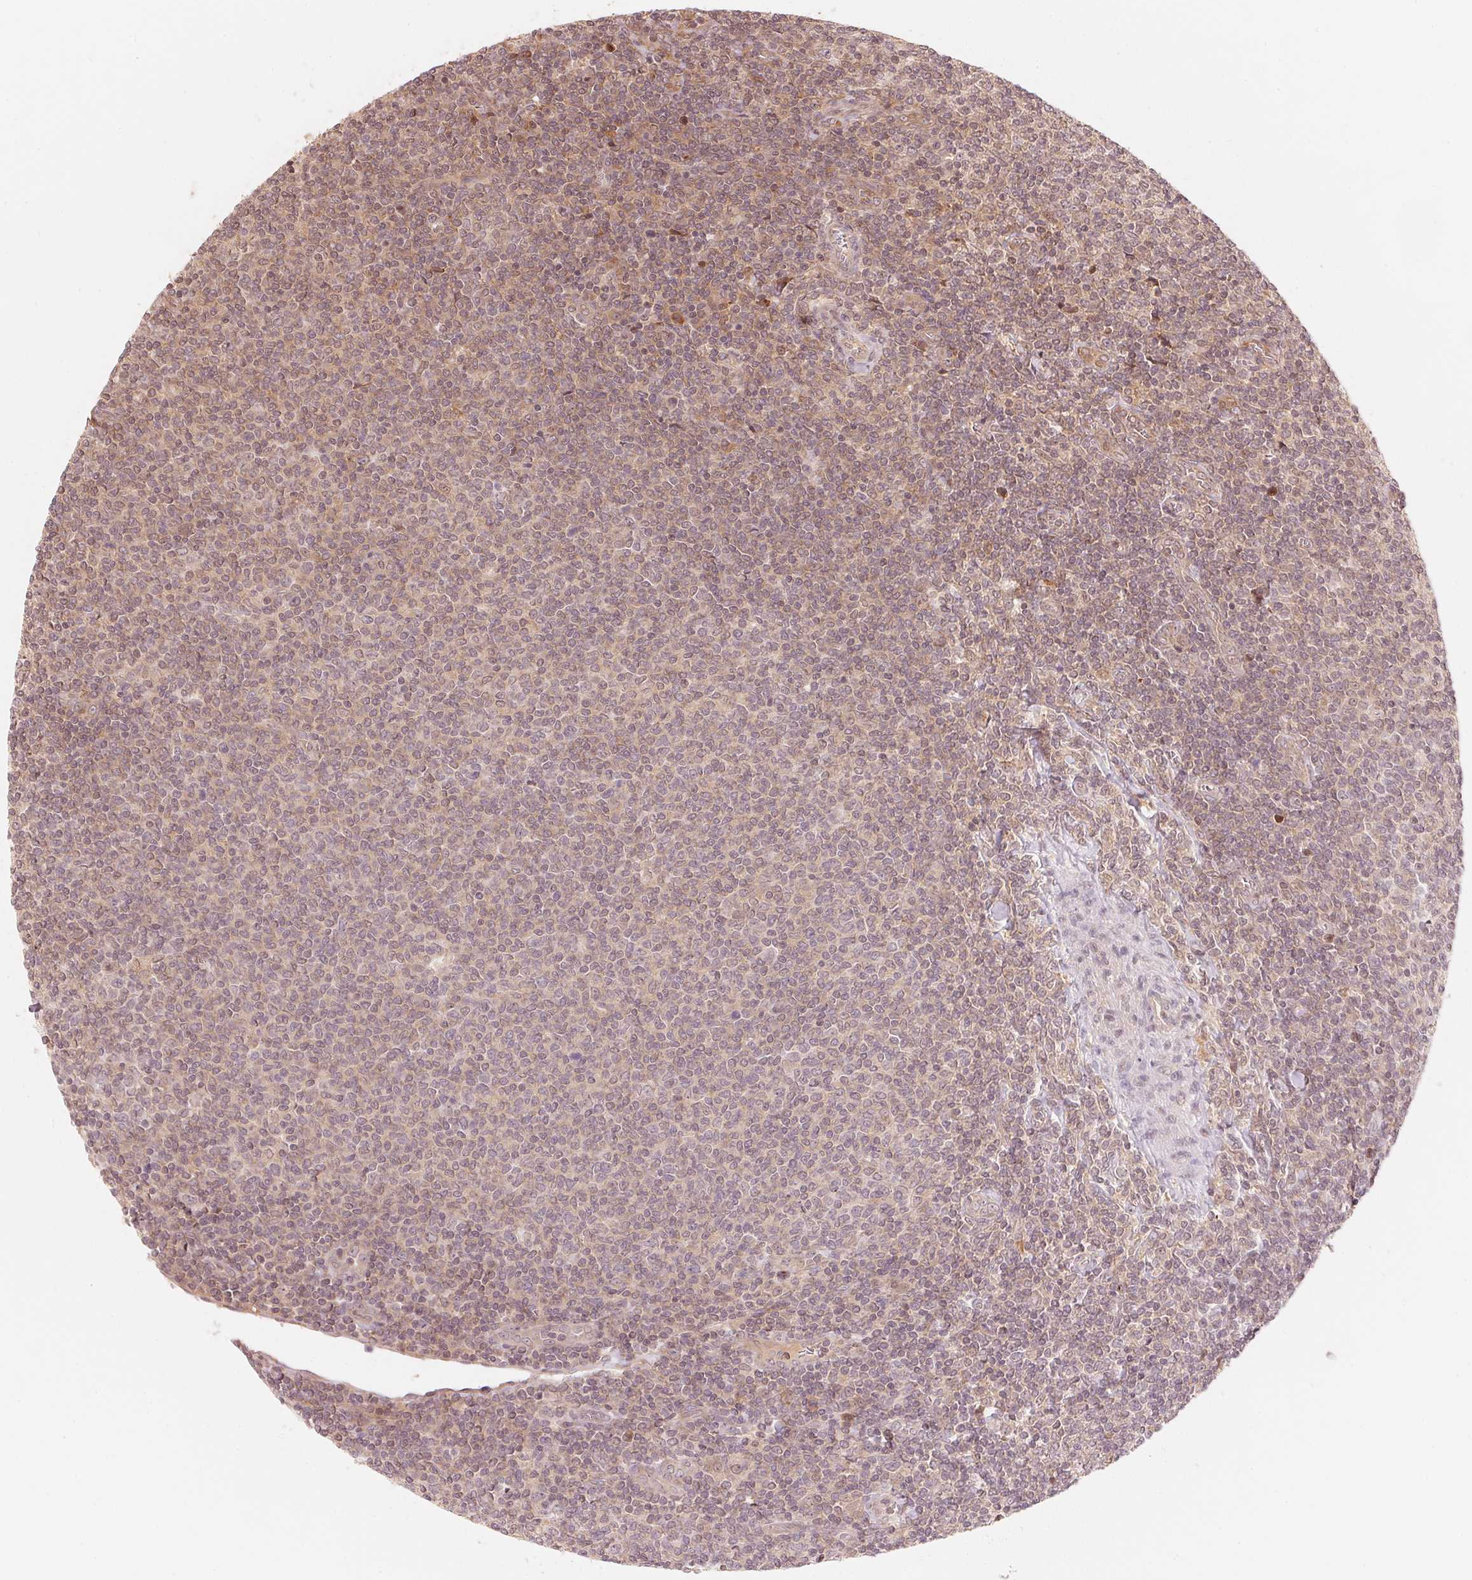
{"staining": {"intensity": "weak", "quantity": "25%-75%", "location": "cytoplasmic/membranous"}, "tissue": "lymphoma", "cell_type": "Tumor cells", "image_type": "cancer", "snomed": [{"axis": "morphology", "description": "Malignant lymphoma, non-Hodgkin's type, Low grade"}, {"axis": "topography", "description": "Lymph node"}], "caption": "Weak cytoplasmic/membranous positivity for a protein is seen in about 25%-75% of tumor cells of lymphoma using immunohistochemistry (IHC).", "gene": "PRKN", "patient": {"sex": "male", "age": 52}}